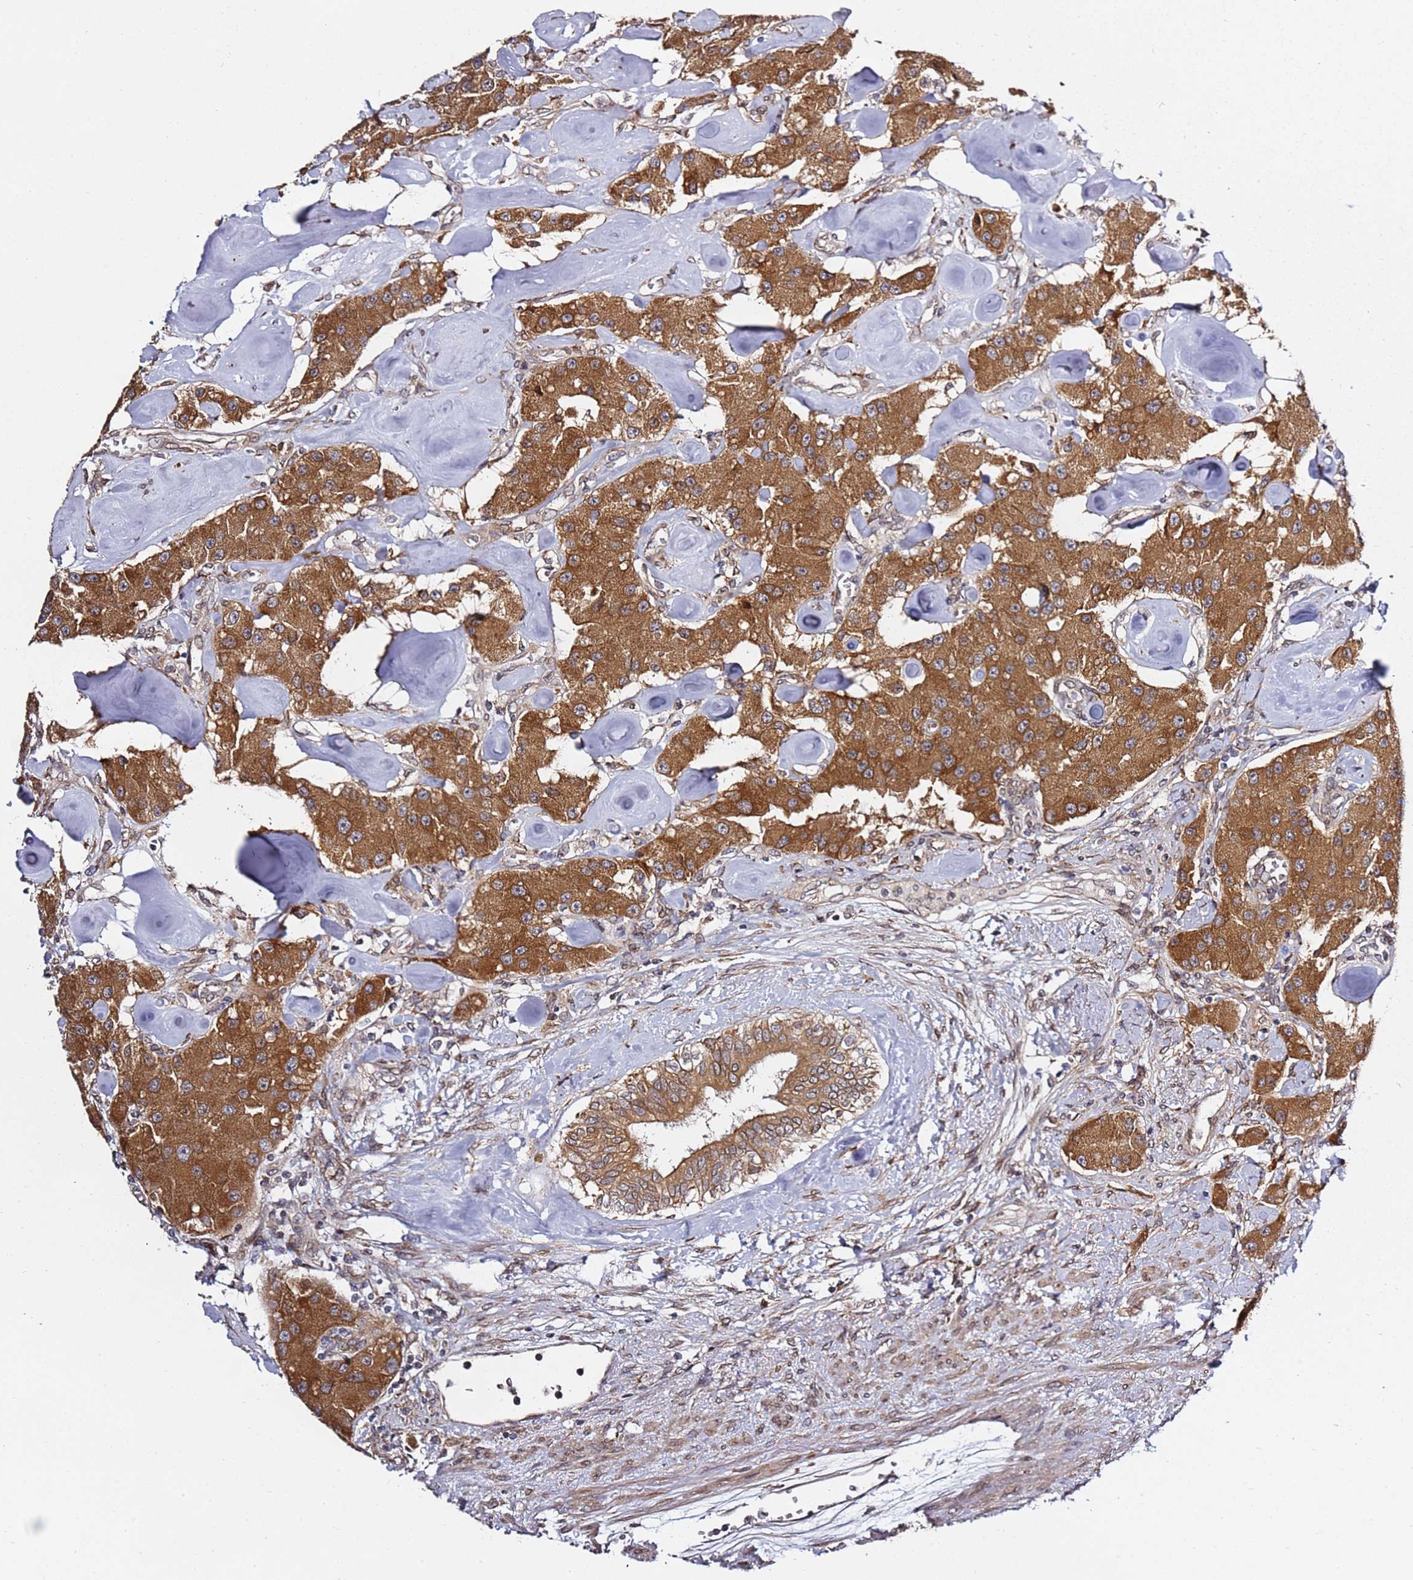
{"staining": {"intensity": "strong", "quantity": ">75%", "location": "cytoplasmic/membranous"}, "tissue": "carcinoid", "cell_type": "Tumor cells", "image_type": "cancer", "snomed": [{"axis": "morphology", "description": "Carcinoid, malignant, NOS"}, {"axis": "topography", "description": "Pancreas"}], "caption": "Protein staining of malignant carcinoid tissue reveals strong cytoplasmic/membranous positivity in about >75% of tumor cells.", "gene": "PRKAB2", "patient": {"sex": "male", "age": 41}}